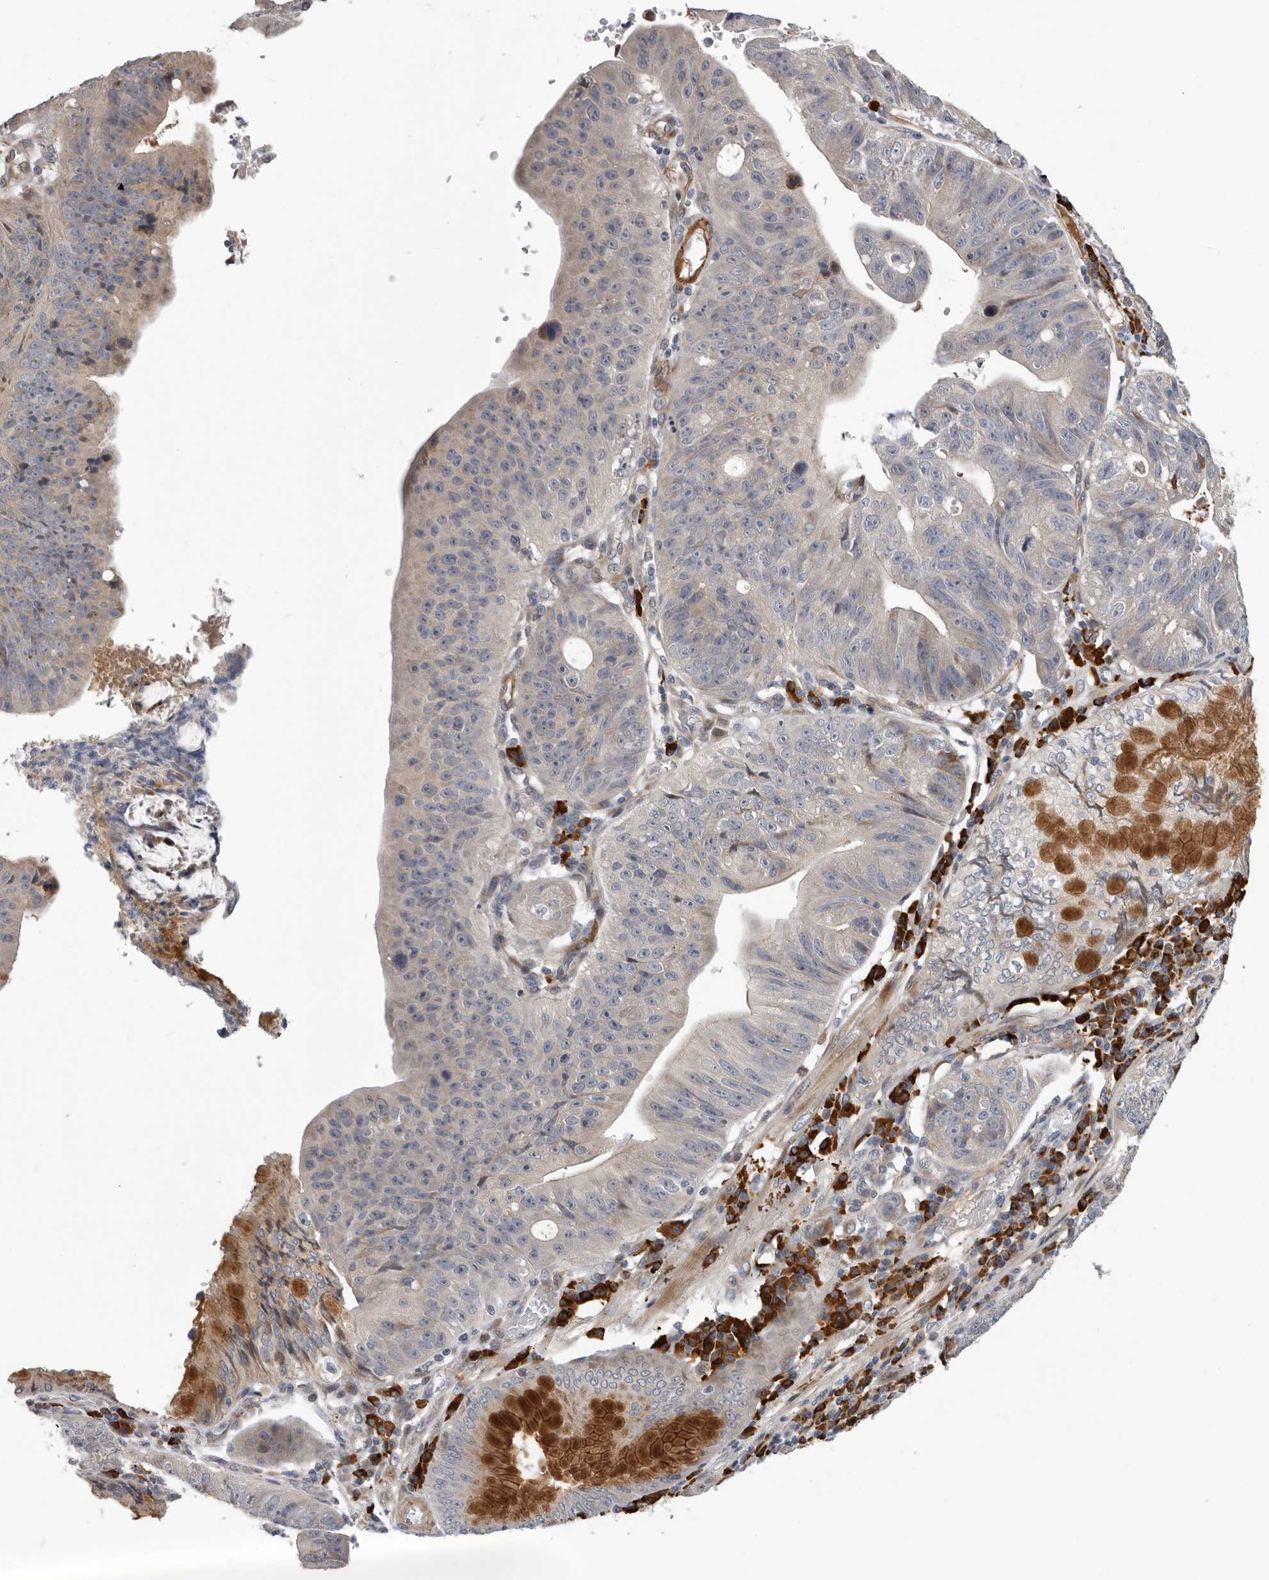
{"staining": {"intensity": "weak", "quantity": "25%-75%", "location": "cytoplasmic/membranous"}, "tissue": "stomach cancer", "cell_type": "Tumor cells", "image_type": "cancer", "snomed": [{"axis": "morphology", "description": "Adenocarcinoma, NOS"}, {"axis": "topography", "description": "Stomach"}], "caption": "Immunohistochemical staining of adenocarcinoma (stomach) shows weak cytoplasmic/membranous protein expression in approximately 25%-75% of tumor cells.", "gene": "ATXN3L", "patient": {"sex": "male", "age": 59}}